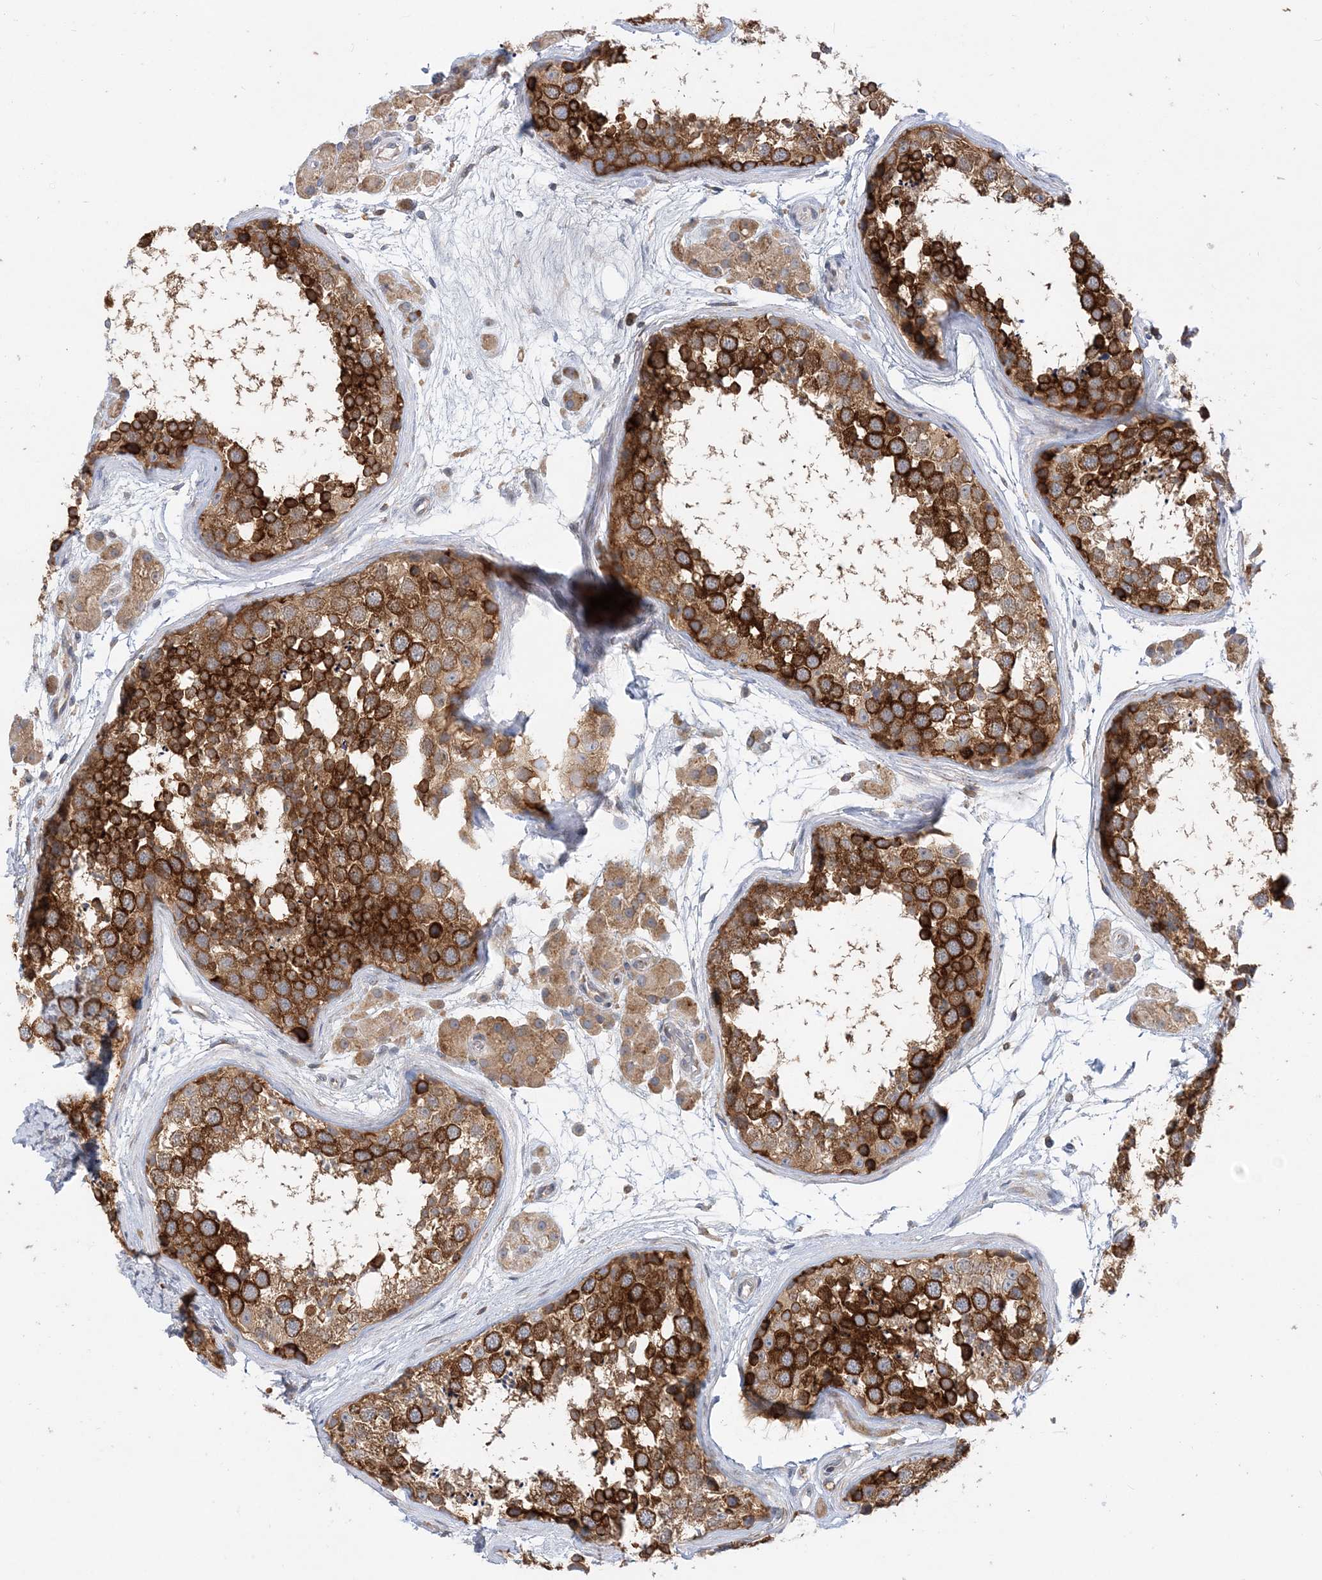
{"staining": {"intensity": "strong", "quantity": ">75%", "location": "cytoplasmic/membranous"}, "tissue": "testis", "cell_type": "Cells in seminiferous ducts", "image_type": "normal", "snomed": [{"axis": "morphology", "description": "Normal tissue, NOS"}, {"axis": "topography", "description": "Testis"}], "caption": "Brown immunohistochemical staining in benign testis reveals strong cytoplasmic/membranous expression in approximately >75% of cells in seminiferous ducts. The staining was performed using DAB (3,3'-diaminobenzidine), with brown indicating positive protein expression. Nuclei are stained blue with hematoxylin.", "gene": "LARP4B", "patient": {"sex": "male", "age": 56}}